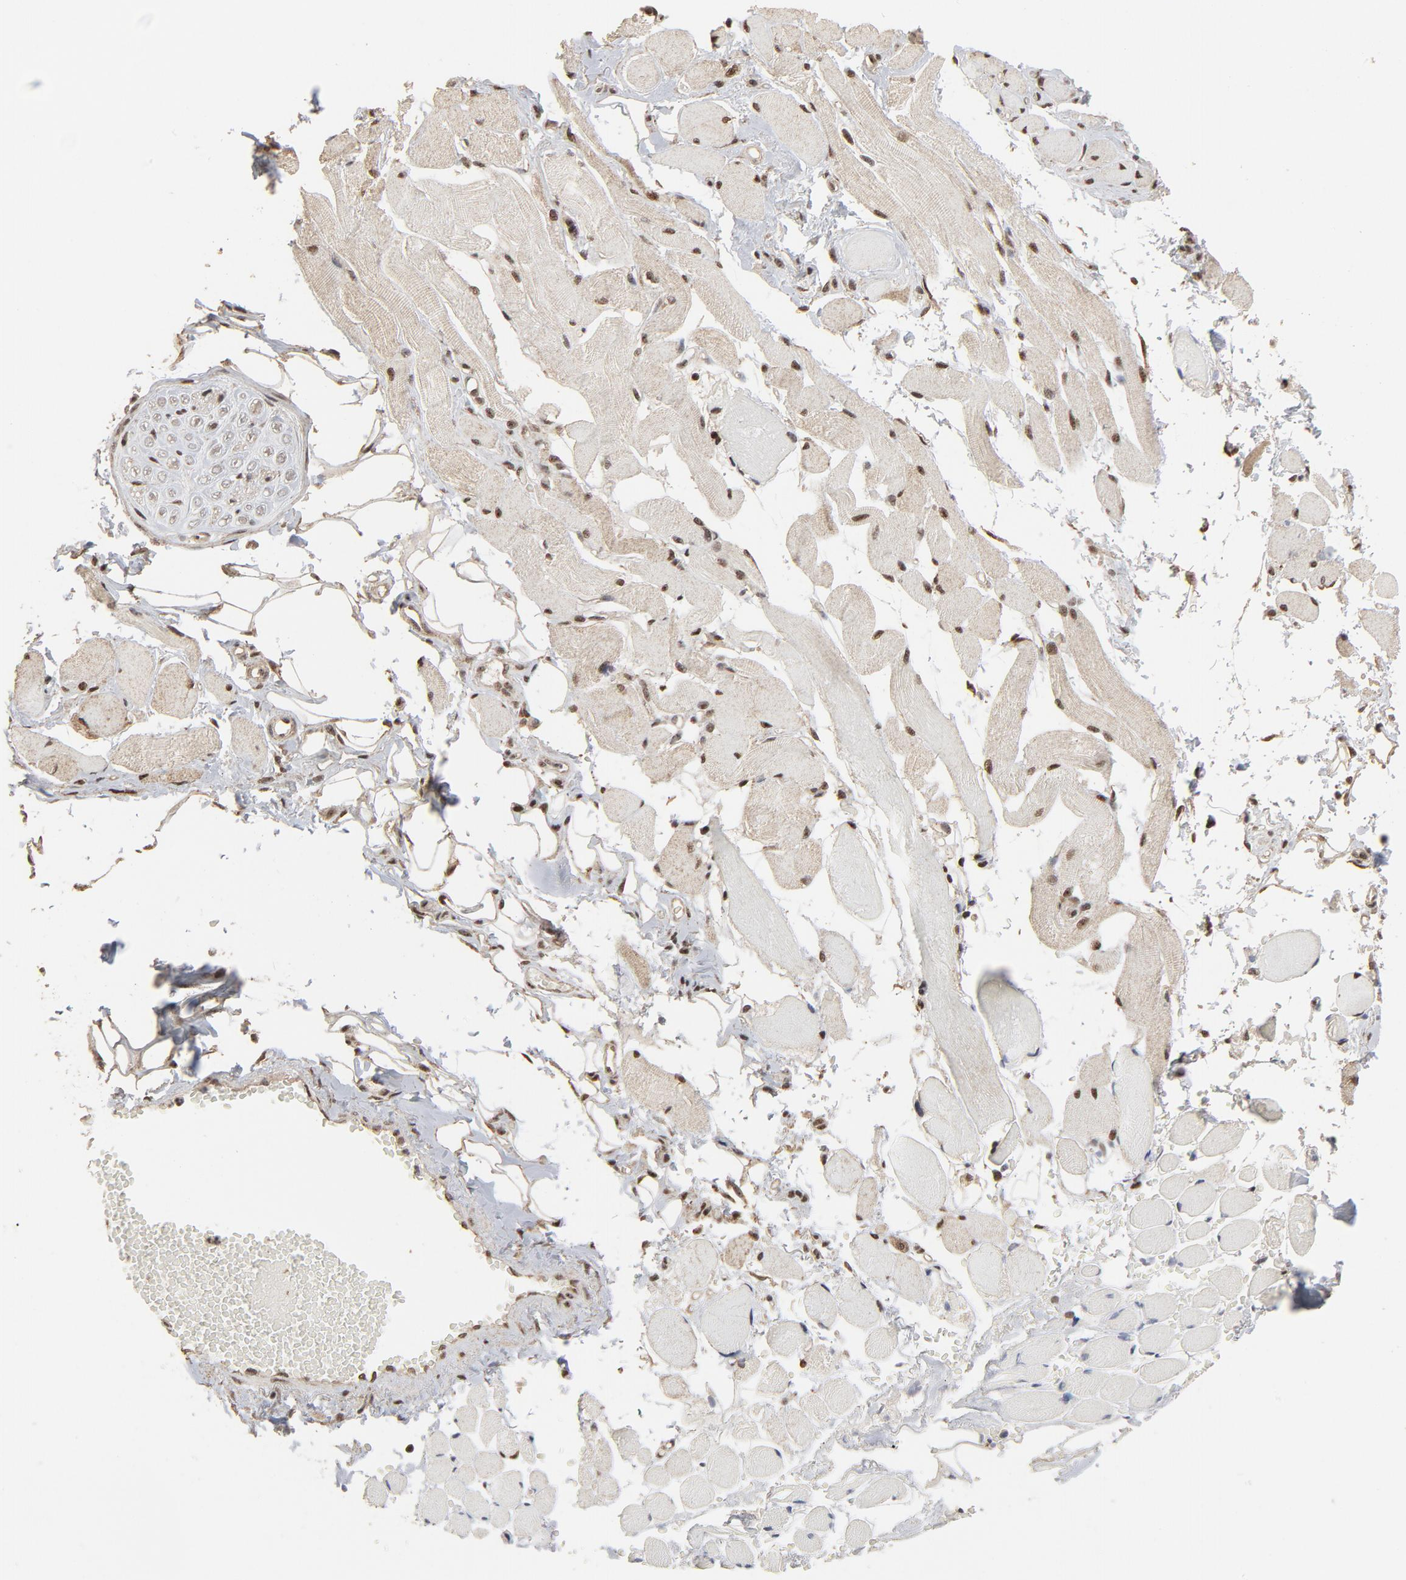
{"staining": {"intensity": "moderate", "quantity": ">75%", "location": "cytoplasmic/membranous,nuclear"}, "tissue": "adipose tissue", "cell_type": "Adipocytes", "image_type": "normal", "snomed": [{"axis": "morphology", "description": "Normal tissue, NOS"}, {"axis": "morphology", "description": "Squamous cell carcinoma, NOS"}, {"axis": "topography", "description": "Skeletal muscle"}, {"axis": "topography", "description": "Soft tissue"}, {"axis": "topography", "description": "Oral tissue"}], "caption": "High-magnification brightfield microscopy of unremarkable adipose tissue stained with DAB (brown) and counterstained with hematoxylin (blue). adipocytes exhibit moderate cytoplasmic/membranous,nuclear staining is identified in approximately>75% of cells. (brown staining indicates protein expression, while blue staining denotes nuclei).", "gene": "TP53RK", "patient": {"sex": "male", "age": 54}}